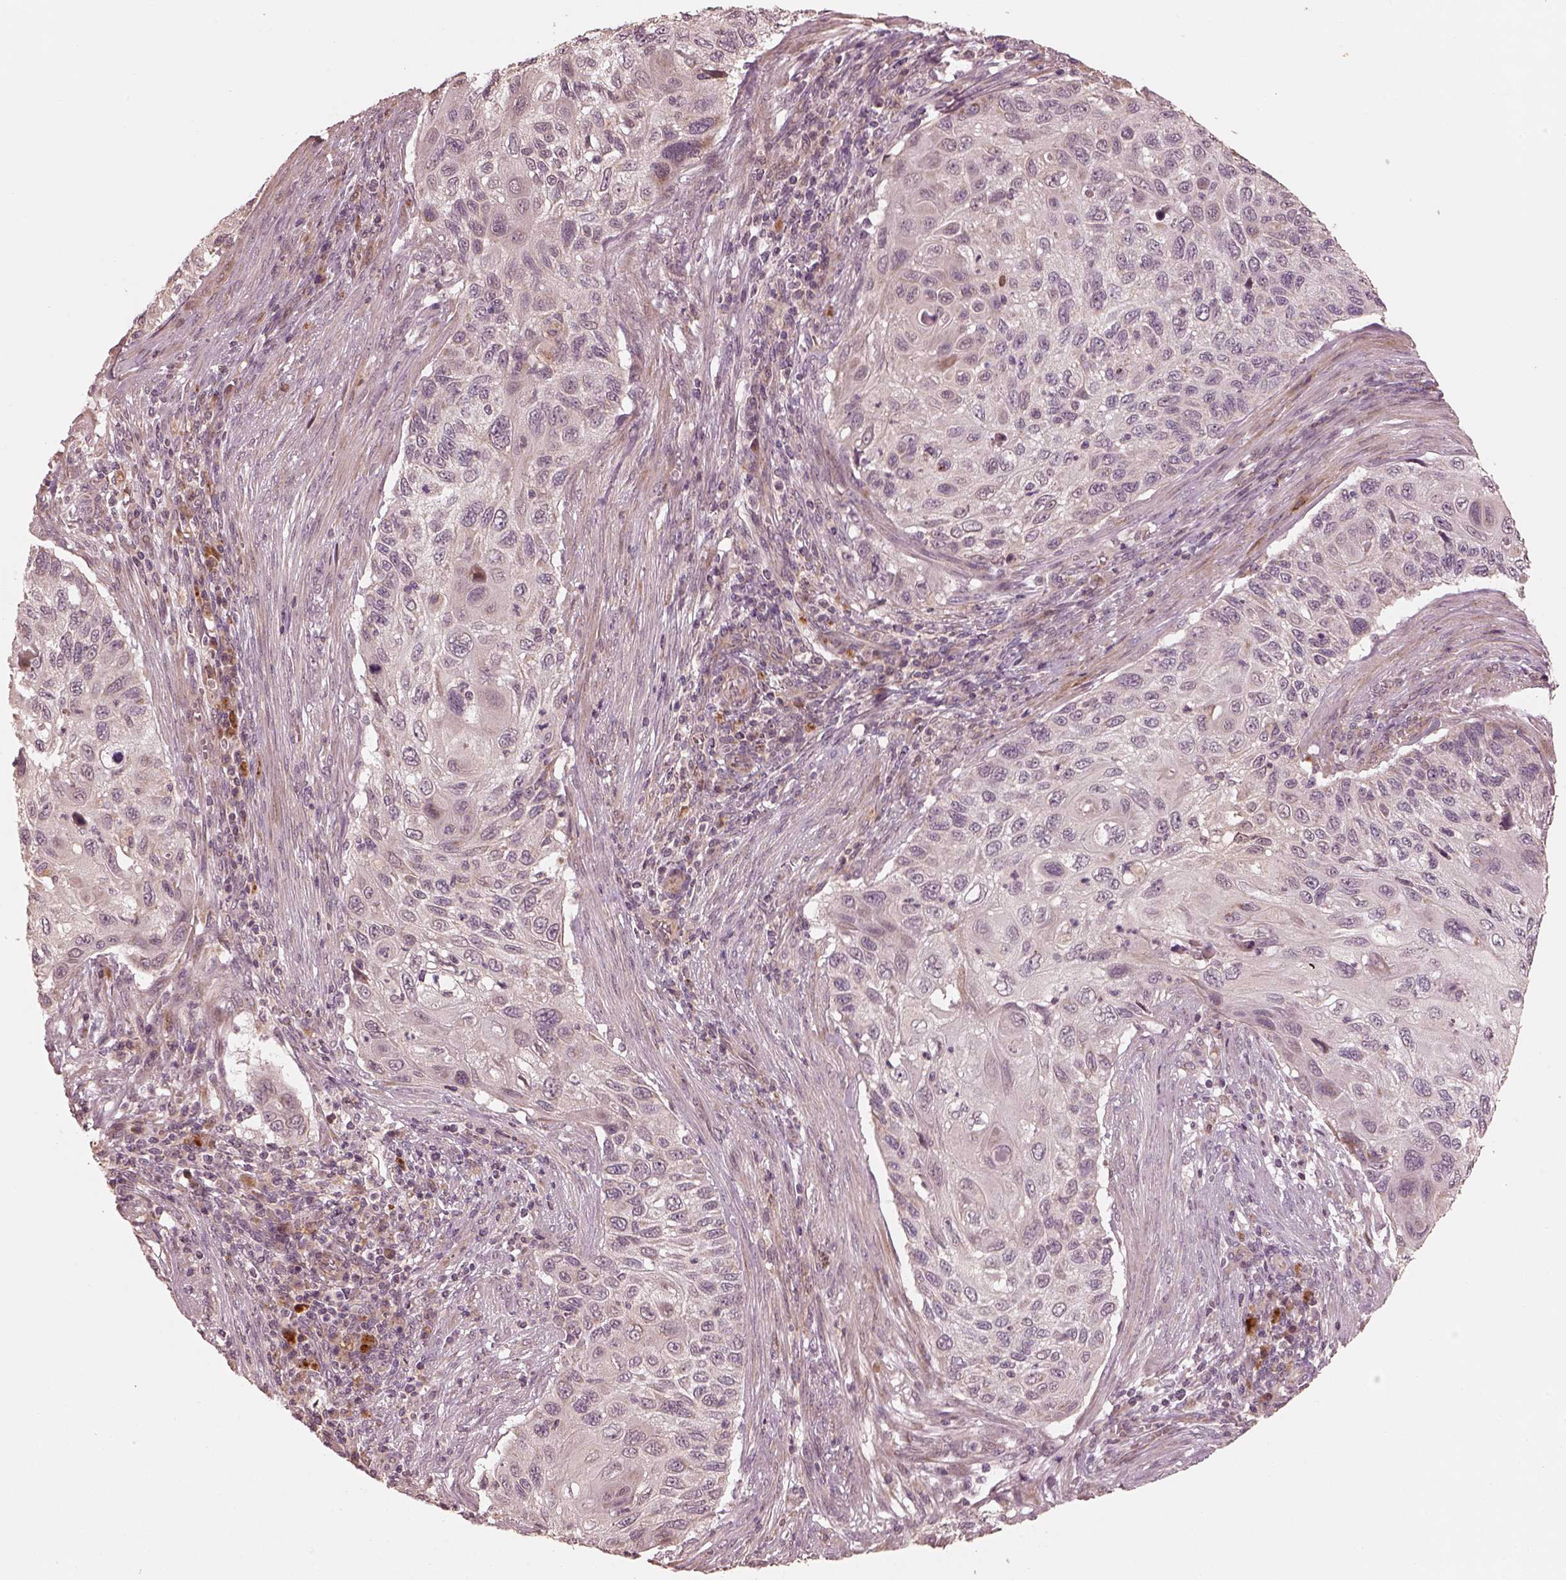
{"staining": {"intensity": "negative", "quantity": "none", "location": "none"}, "tissue": "cervical cancer", "cell_type": "Tumor cells", "image_type": "cancer", "snomed": [{"axis": "morphology", "description": "Squamous cell carcinoma, NOS"}, {"axis": "topography", "description": "Cervix"}], "caption": "Image shows no significant protein expression in tumor cells of cervical cancer (squamous cell carcinoma).", "gene": "SLC25A46", "patient": {"sex": "female", "age": 70}}